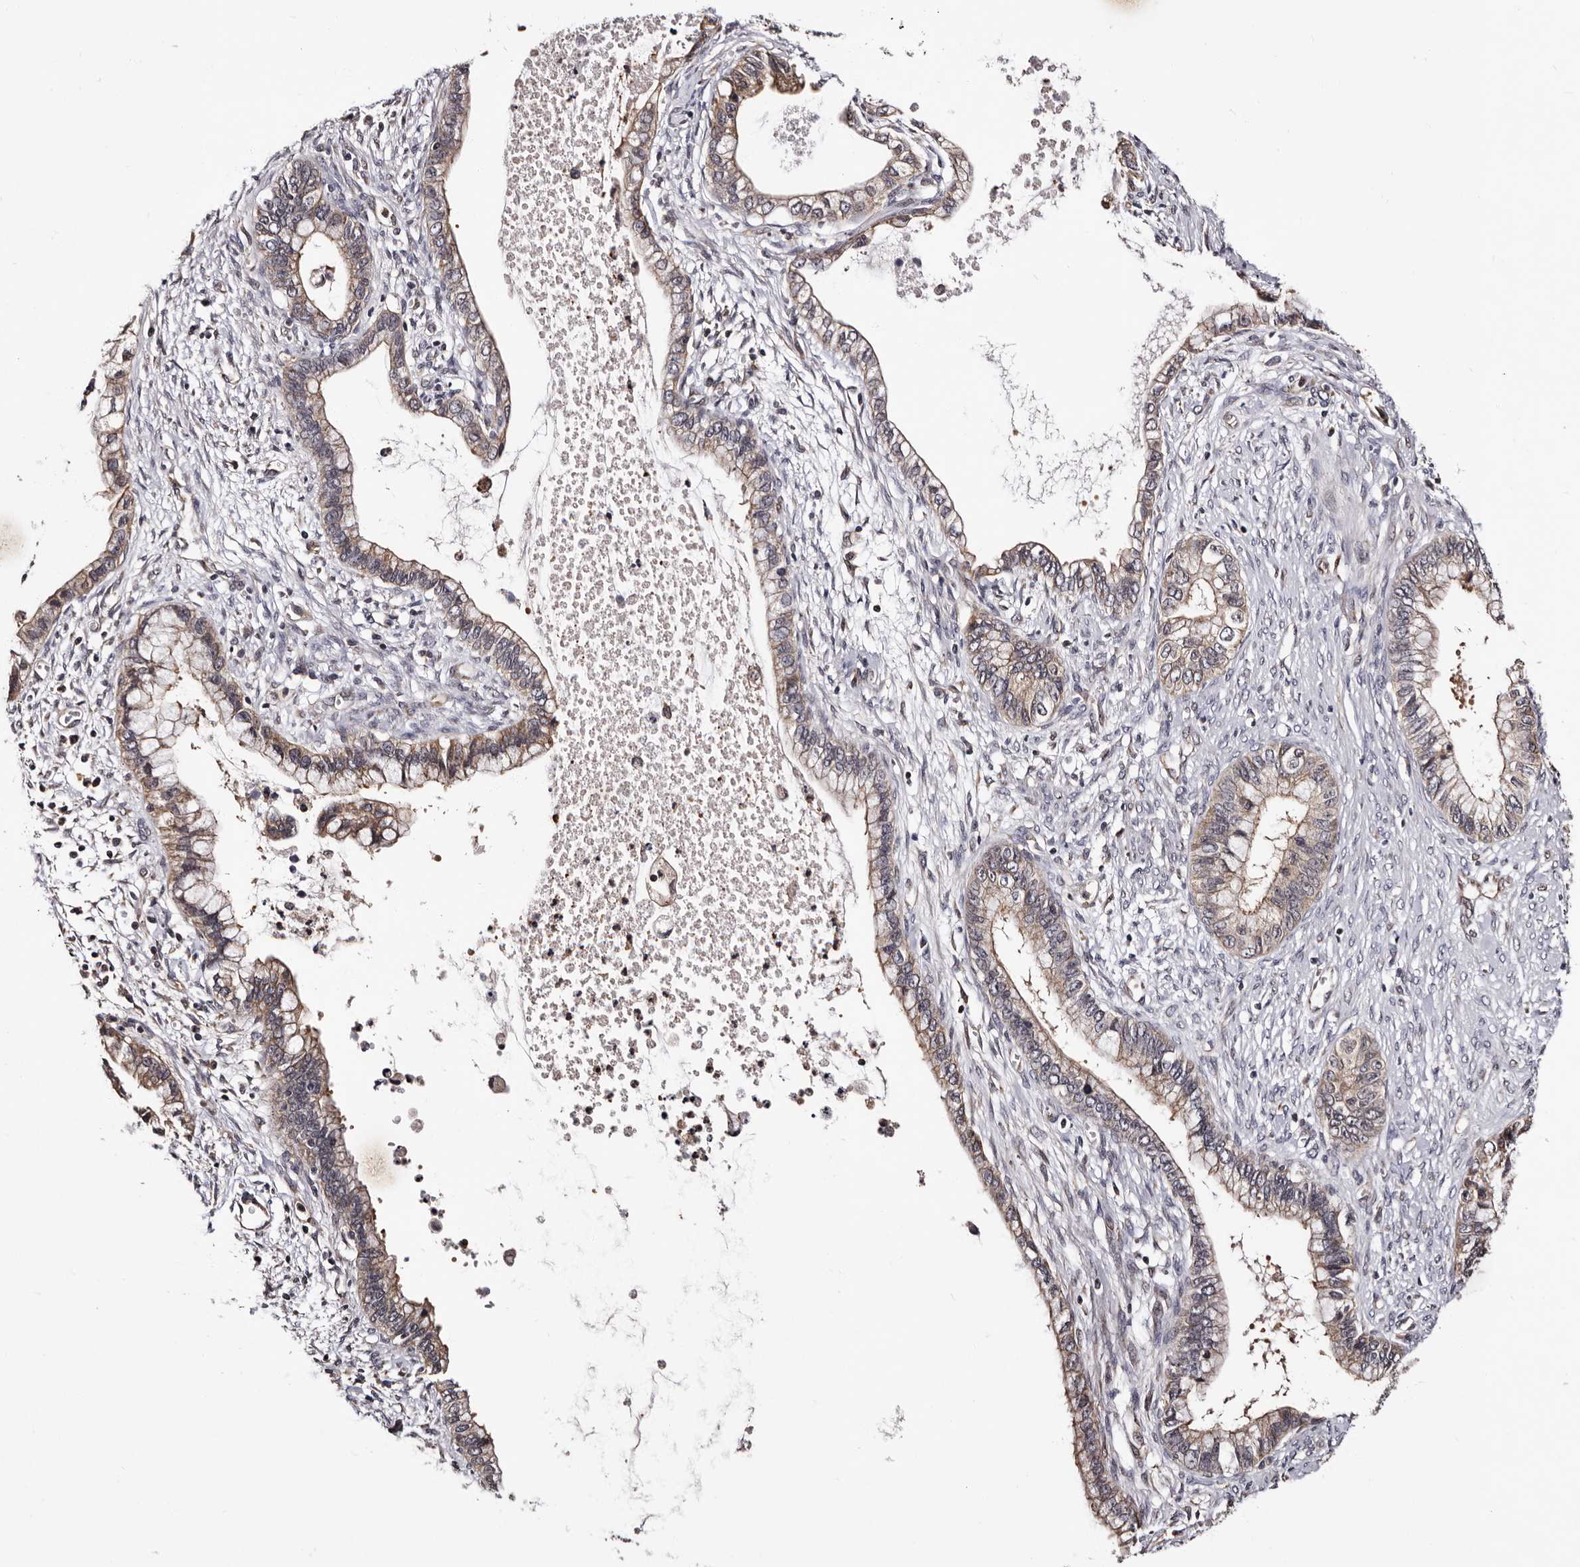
{"staining": {"intensity": "moderate", "quantity": "25%-75%", "location": "cytoplasmic/membranous"}, "tissue": "cervical cancer", "cell_type": "Tumor cells", "image_type": "cancer", "snomed": [{"axis": "morphology", "description": "Adenocarcinoma, NOS"}, {"axis": "topography", "description": "Cervix"}], "caption": "The image displays immunohistochemical staining of cervical cancer (adenocarcinoma). There is moderate cytoplasmic/membranous expression is seen in approximately 25%-75% of tumor cells.", "gene": "GLRX3", "patient": {"sex": "female", "age": 44}}